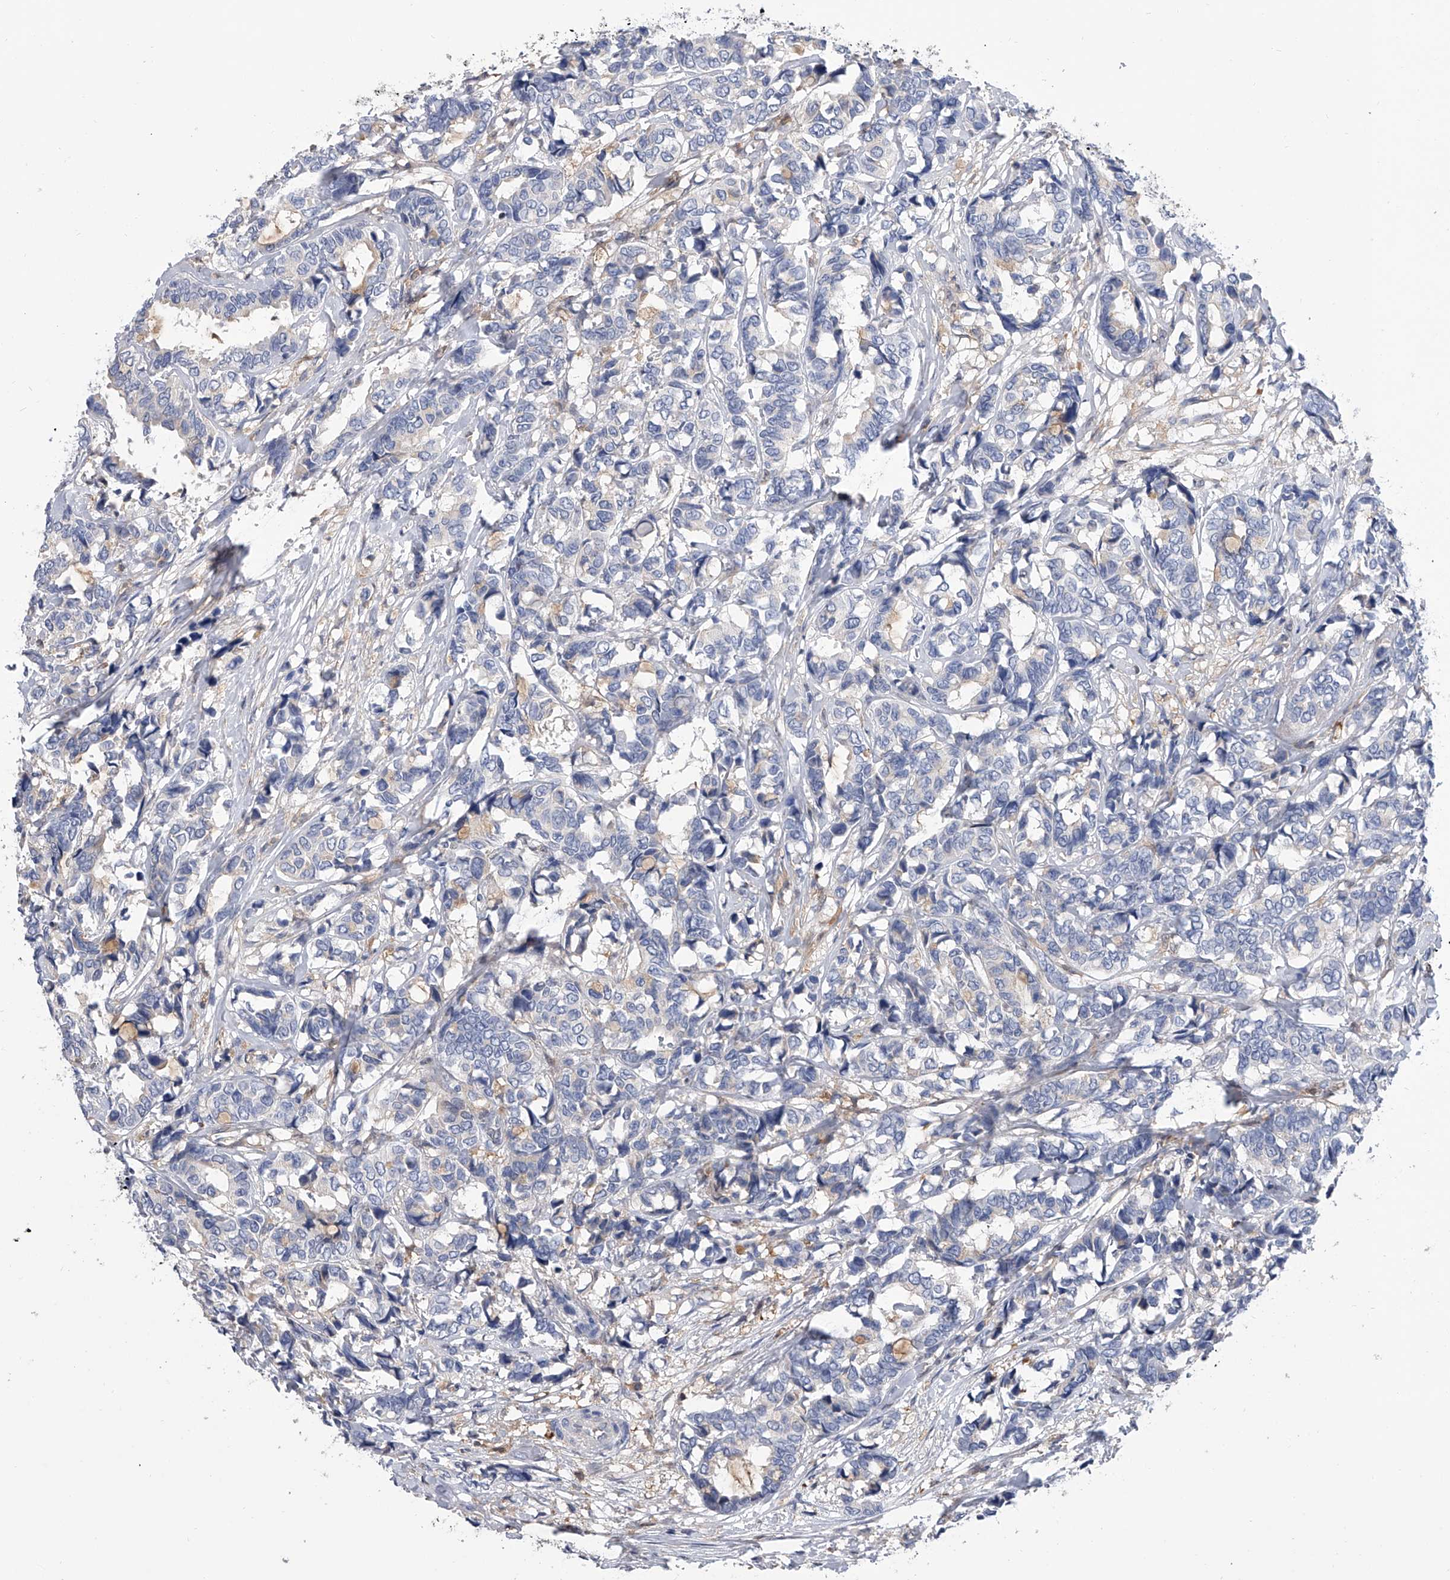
{"staining": {"intensity": "negative", "quantity": "none", "location": "none"}, "tissue": "breast cancer", "cell_type": "Tumor cells", "image_type": "cancer", "snomed": [{"axis": "morphology", "description": "Duct carcinoma"}, {"axis": "topography", "description": "Breast"}], "caption": "Breast cancer (invasive ductal carcinoma) stained for a protein using IHC reveals no expression tumor cells.", "gene": "SERPINB9", "patient": {"sex": "female", "age": 87}}